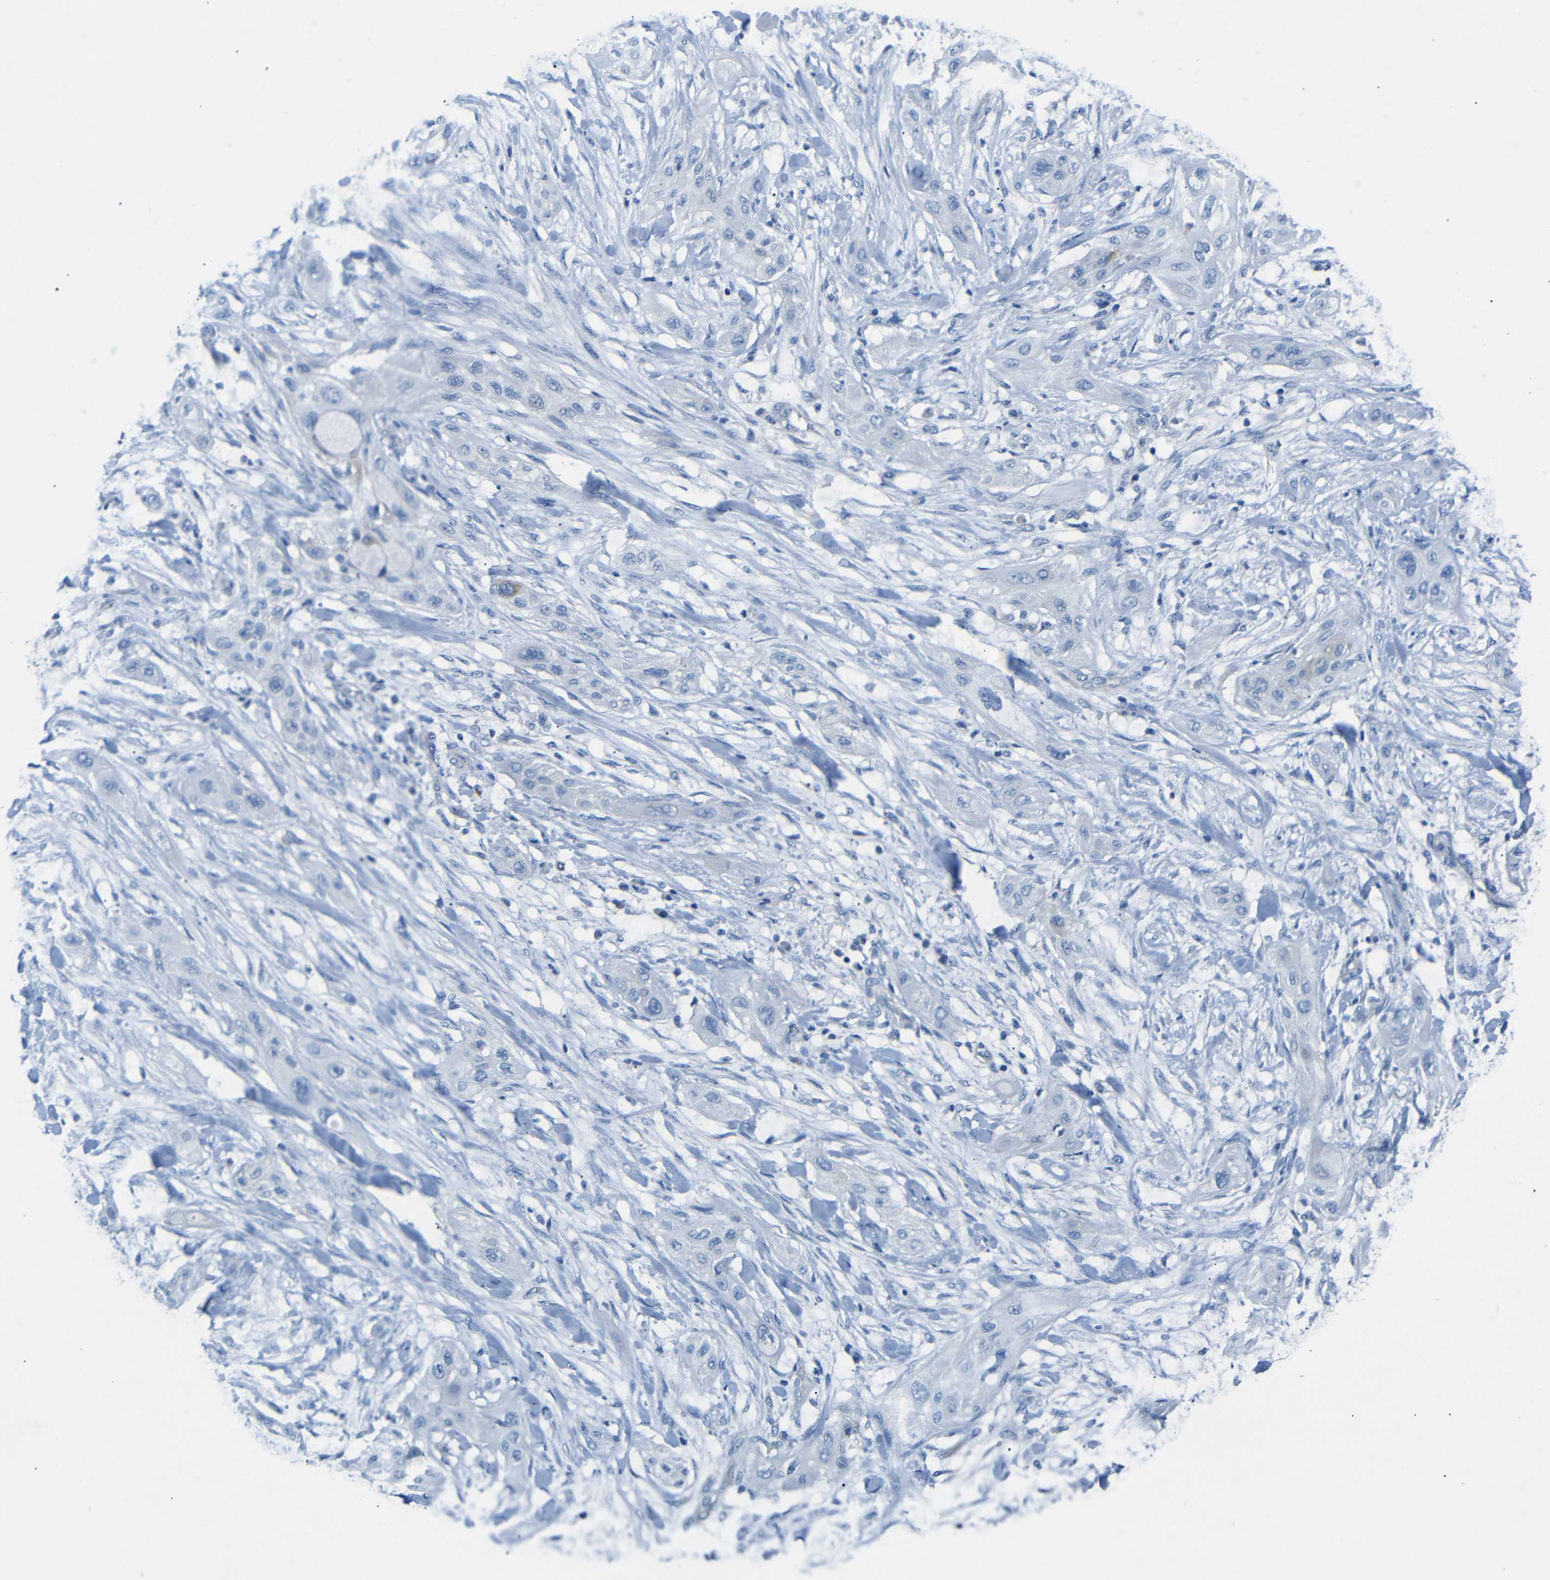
{"staining": {"intensity": "negative", "quantity": "none", "location": "none"}, "tissue": "lung cancer", "cell_type": "Tumor cells", "image_type": "cancer", "snomed": [{"axis": "morphology", "description": "Squamous cell carcinoma, NOS"}, {"axis": "topography", "description": "Lung"}], "caption": "Immunohistochemistry (IHC) histopathology image of neoplastic tissue: lung squamous cell carcinoma stained with DAB (3,3'-diaminobenzidine) reveals no significant protein staining in tumor cells. (IHC, brightfield microscopy, high magnification).", "gene": "DCP1A", "patient": {"sex": "female", "age": 47}}